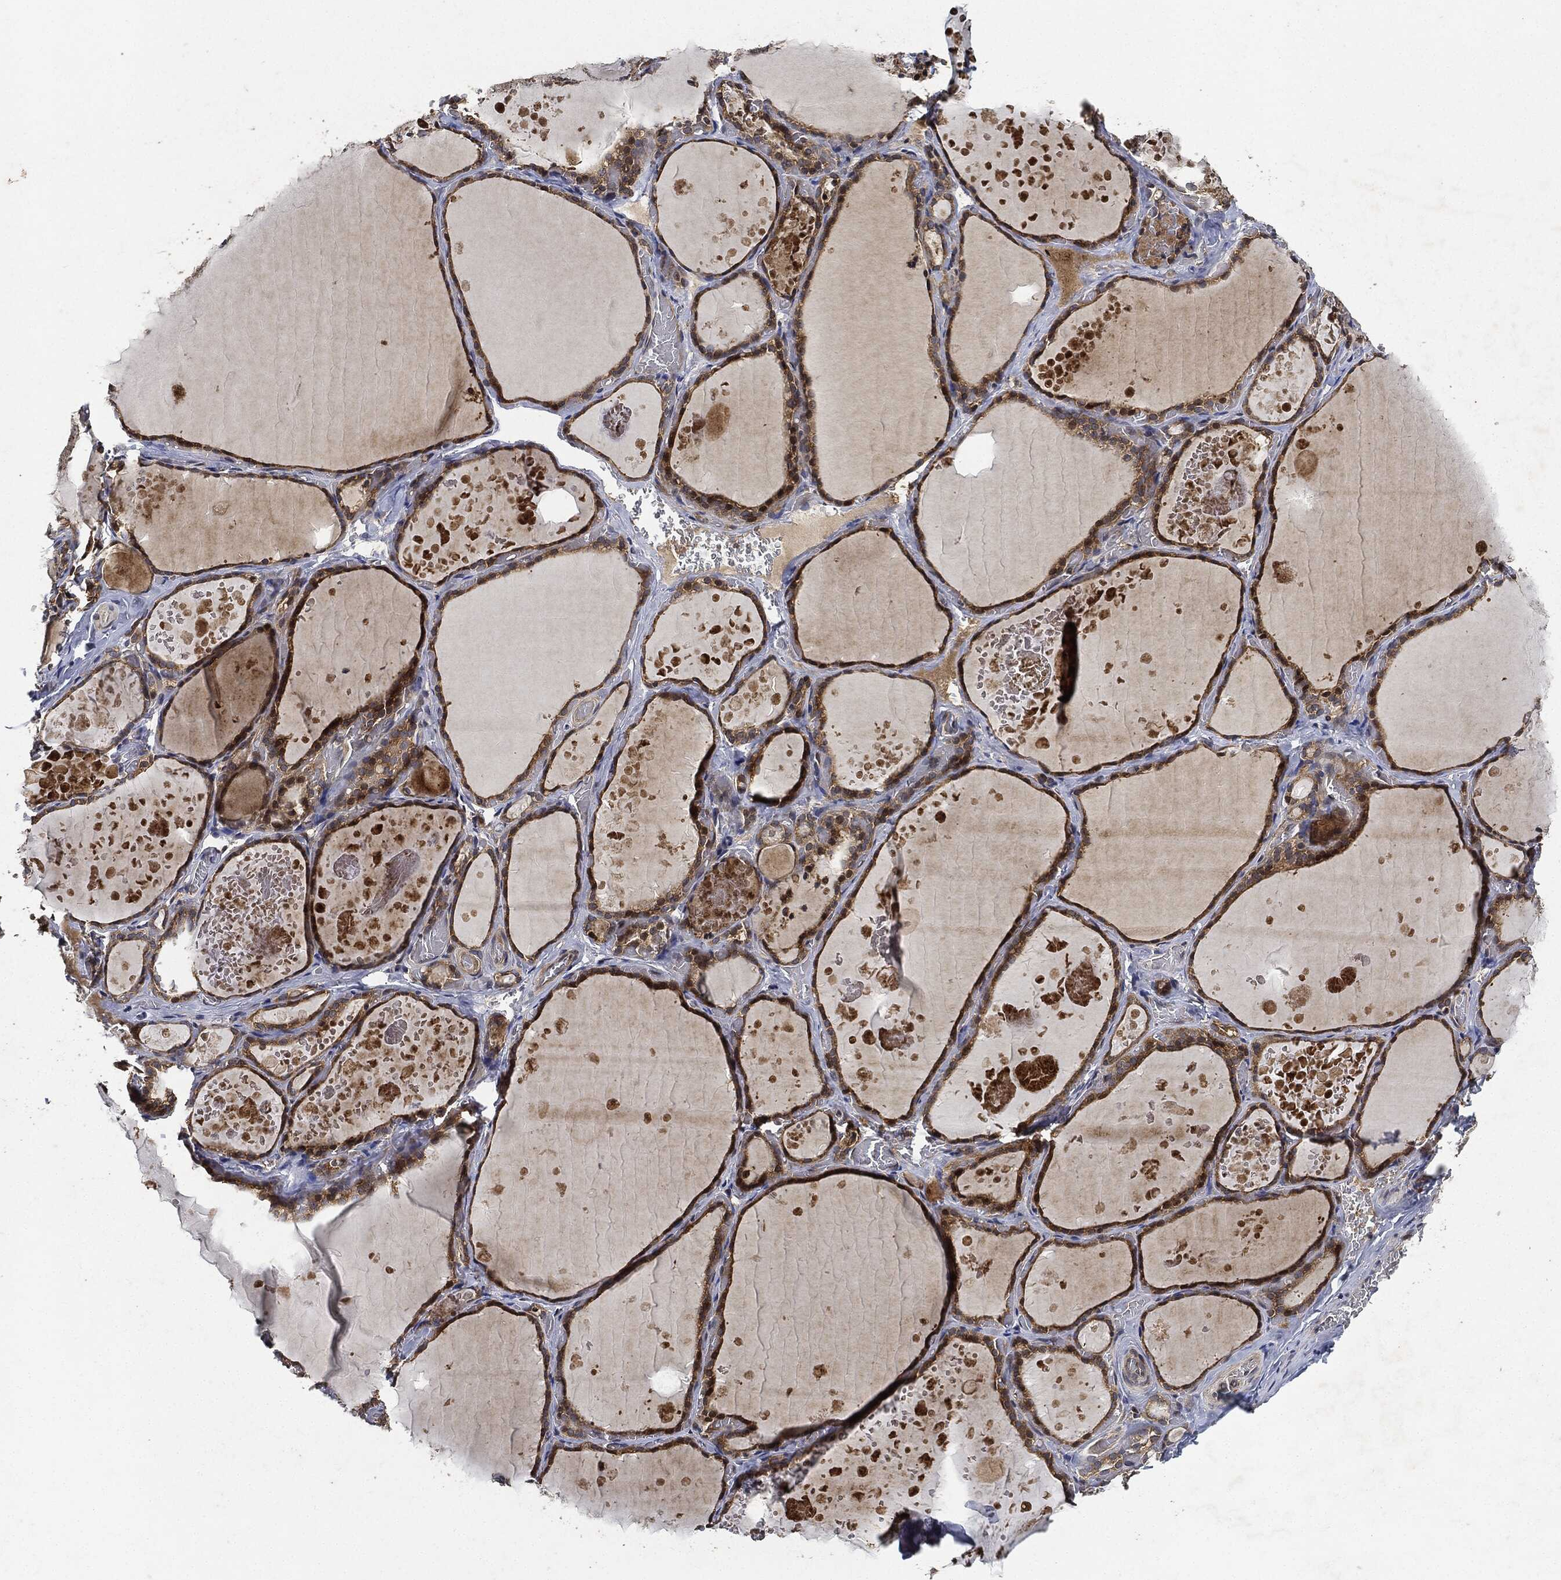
{"staining": {"intensity": "moderate", "quantity": ">75%", "location": "cytoplasmic/membranous"}, "tissue": "thyroid gland", "cell_type": "Glandular cells", "image_type": "normal", "snomed": [{"axis": "morphology", "description": "Normal tissue, NOS"}, {"axis": "topography", "description": "Thyroid gland"}], "caption": "Moderate cytoplasmic/membranous staining for a protein is present in approximately >75% of glandular cells of benign thyroid gland using IHC.", "gene": "MLST8", "patient": {"sex": "female", "age": 56}}